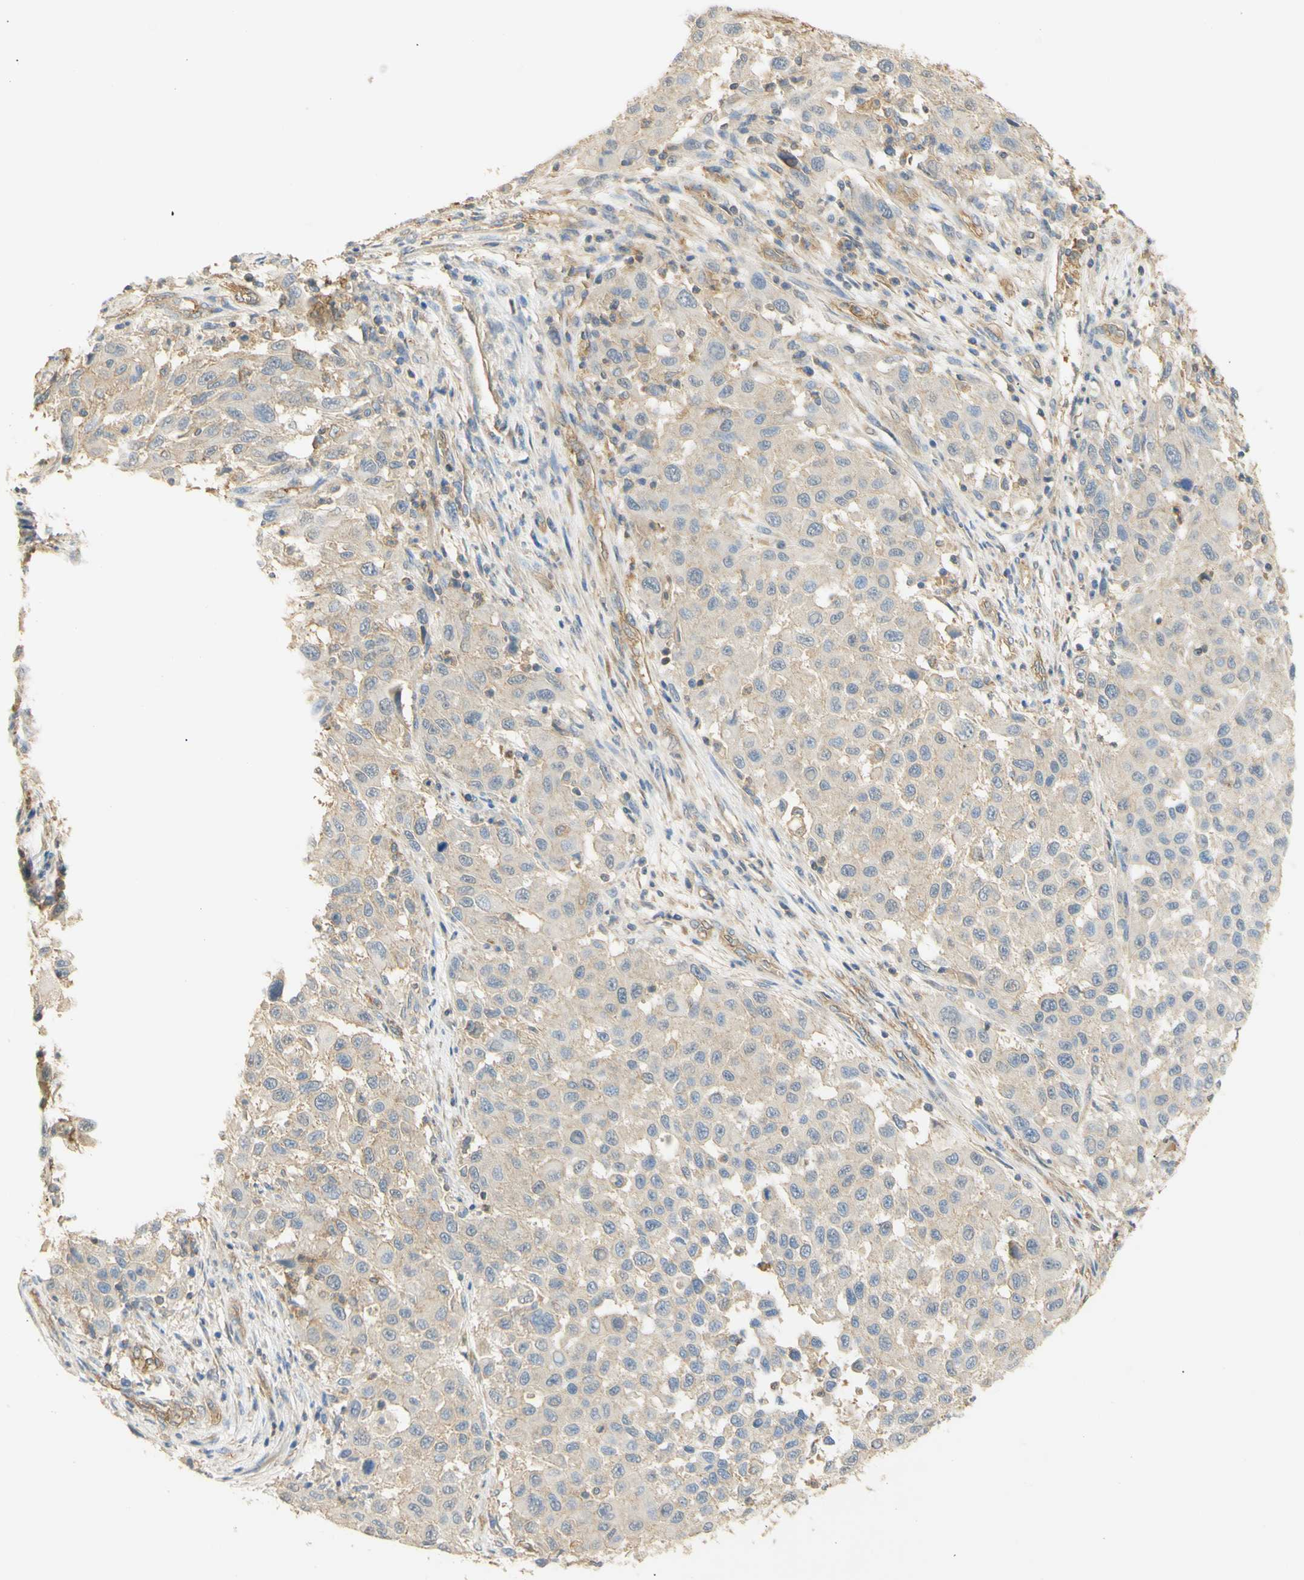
{"staining": {"intensity": "negative", "quantity": "none", "location": "none"}, "tissue": "melanoma", "cell_type": "Tumor cells", "image_type": "cancer", "snomed": [{"axis": "morphology", "description": "Malignant melanoma, Metastatic site"}, {"axis": "topography", "description": "Lymph node"}], "caption": "IHC micrograph of human melanoma stained for a protein (brown), which reveals no positivity in tumor cells.", "gene": "KCNE4", "patient": {"sex": "male", "age": 61}}